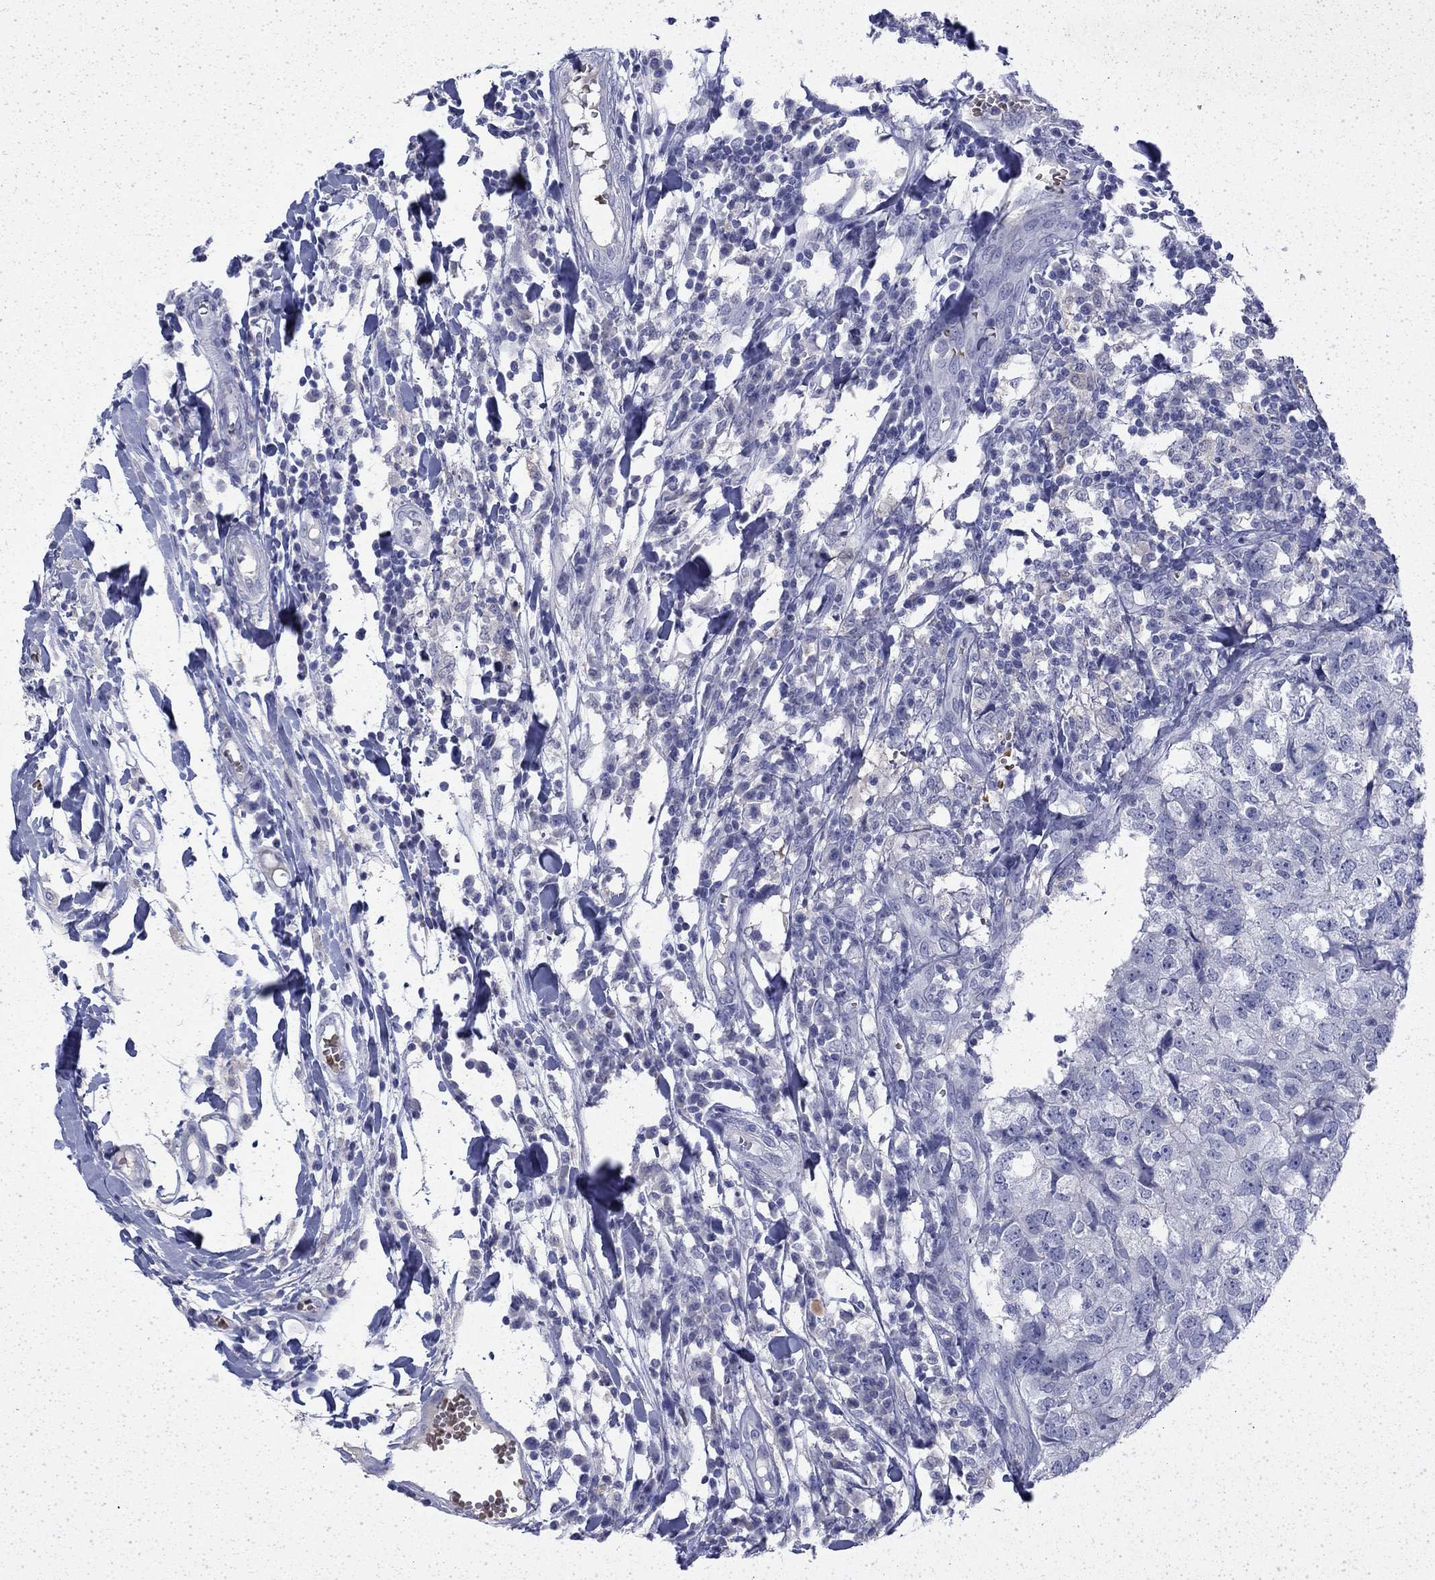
{"staining": {"intensity": "negative", "quantity": "none", "location": "none"}, "tissue": "breast cancer", "cell_type": "Tumor cells", "image_type": "cancer", "snomed": [{"axis": "morphology", "description": "Duct carcinoma"}, {"axis": "topography", "description": "Breast"}], "caption": "This is an IHC photomicrograph of human invasive ductal carcinoma (breast). There is no positivity in tumor cells.", "gene": "ENPP6", "patient": {"sex": "female", "age": 30}}